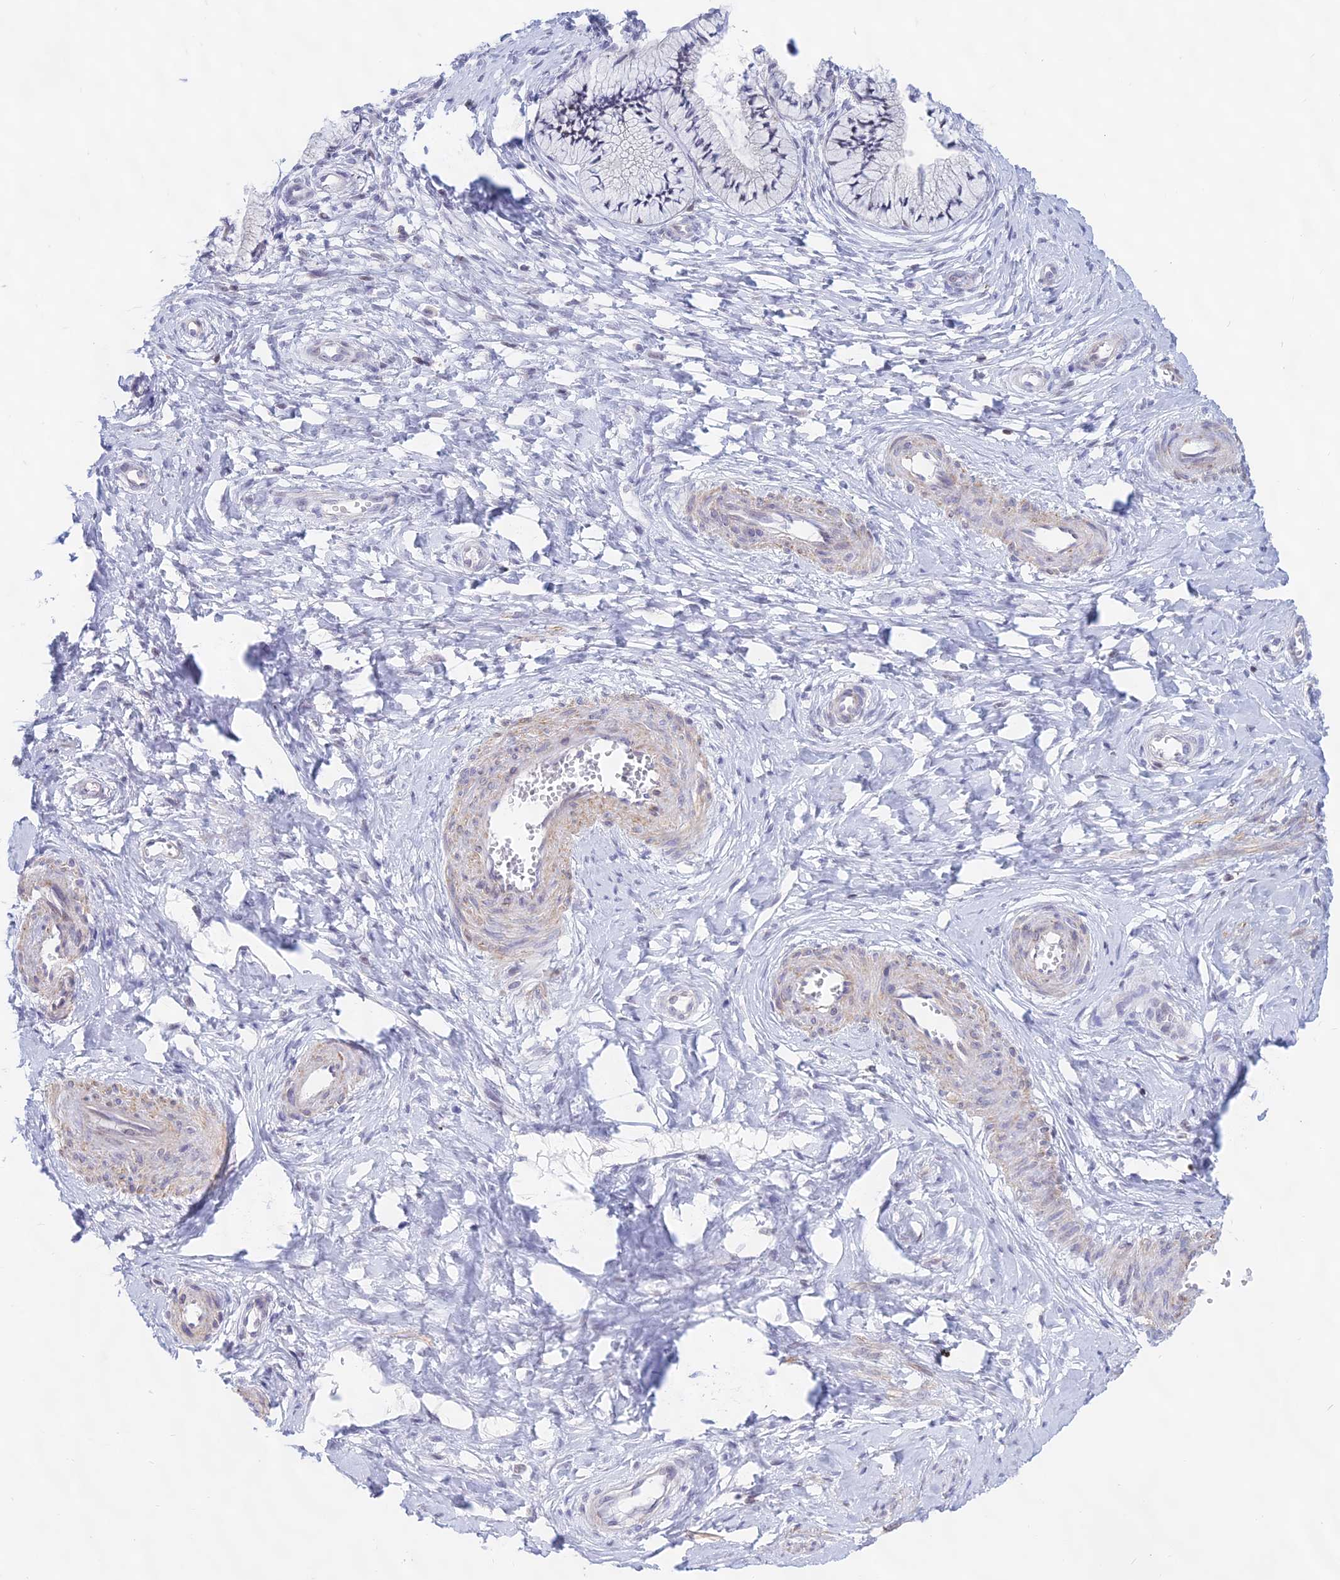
{"staining": {"intensity": "negative", "quantity": "none", "location": "none"}, "tissue": "cervix", "cell_type": "Glandular cells", "image_type": "normal", "snomed": [{"axis": "morphology", "description": "Normal tissue, NOS"}, {"axis": "topography", "description": "Cervix"}], "caption": "DAB immunohistochemical staining of unremarkable human cervix reveals no significant staining in glandular cells.", "gene": "KRR1", "patient": {"sex": "female", "age": 36}}